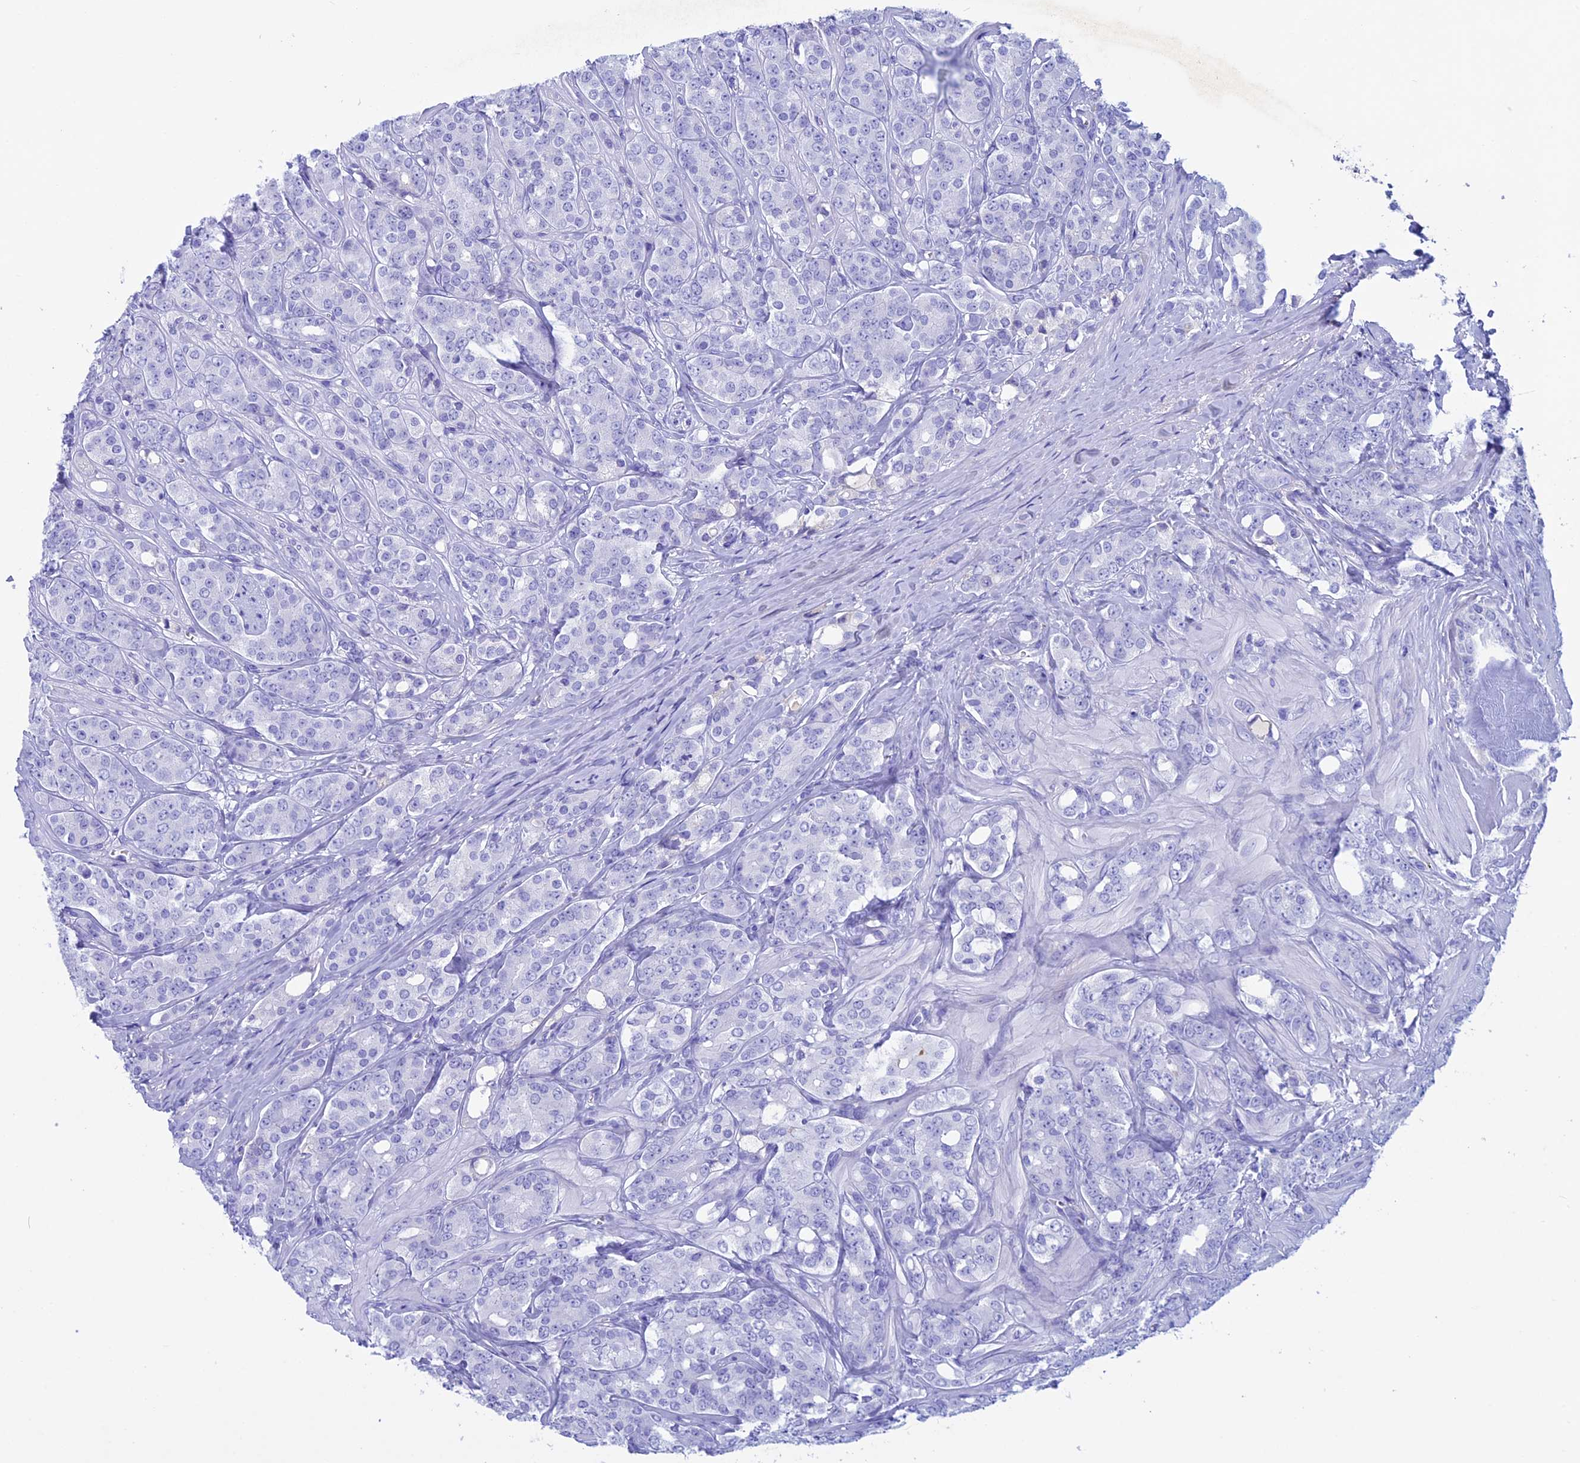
{"staining": {"intensity": "negative", "quantity": "none", "location": "none"}, "tissue": "prostate cancer", "cell_type": "Tumor cells", "image_type": "cancer", "snomed": [{"axis": "morphology", "description": "Adenocarcinoma, High grade"}, {"axis": "topography", "description": "Prostate"}], "caption": "The histopathology image displays no significant expression in tumor cells of prostate high-grade adenocarcinoma.", "gene": "IGSF6", "patient": {"sex": "male", "age": 62}}